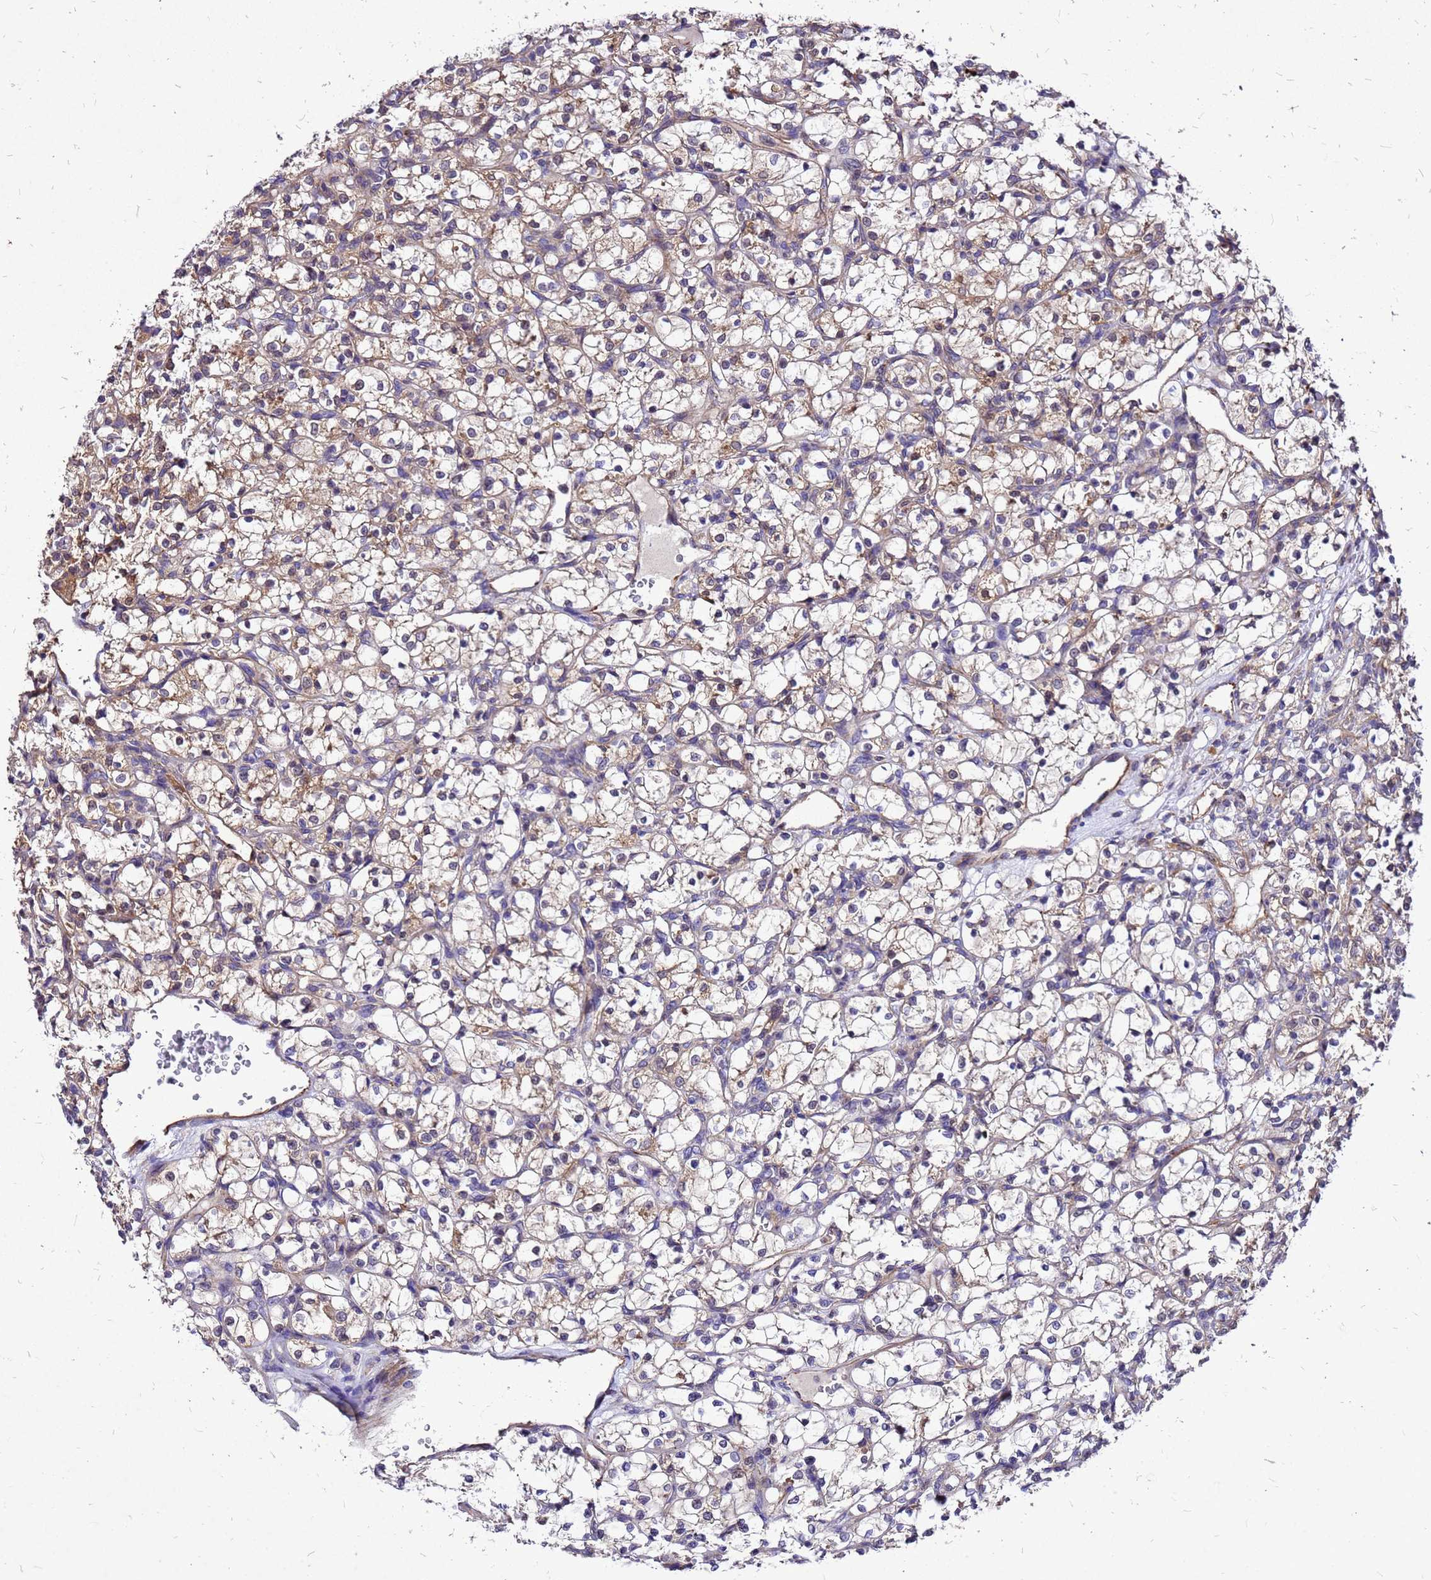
{"staining": {"intensity": "weak", "quantity": "25%-75%", "location": "cytoplasmic/membranous"}, "tissue": "renal cancer", "cell_type": "Tumor cells", "image_type": "cancer", "snomed": [{"axis": "morphology", "description": "Adenocarcinoma, NOS"}, {"axis": "topography", "description": "Kidney"}], "caption": "Protein expression analysis of human adenocarcinoma (renal) reveals weak cytoplasmic/membranous positivity in about 25%-75% of tumor cells. (DAB = brown stain, brightfield microscopy at high magnification).", "gene": "DUSP23", "patient": {"sex": "female", "age": 69}}